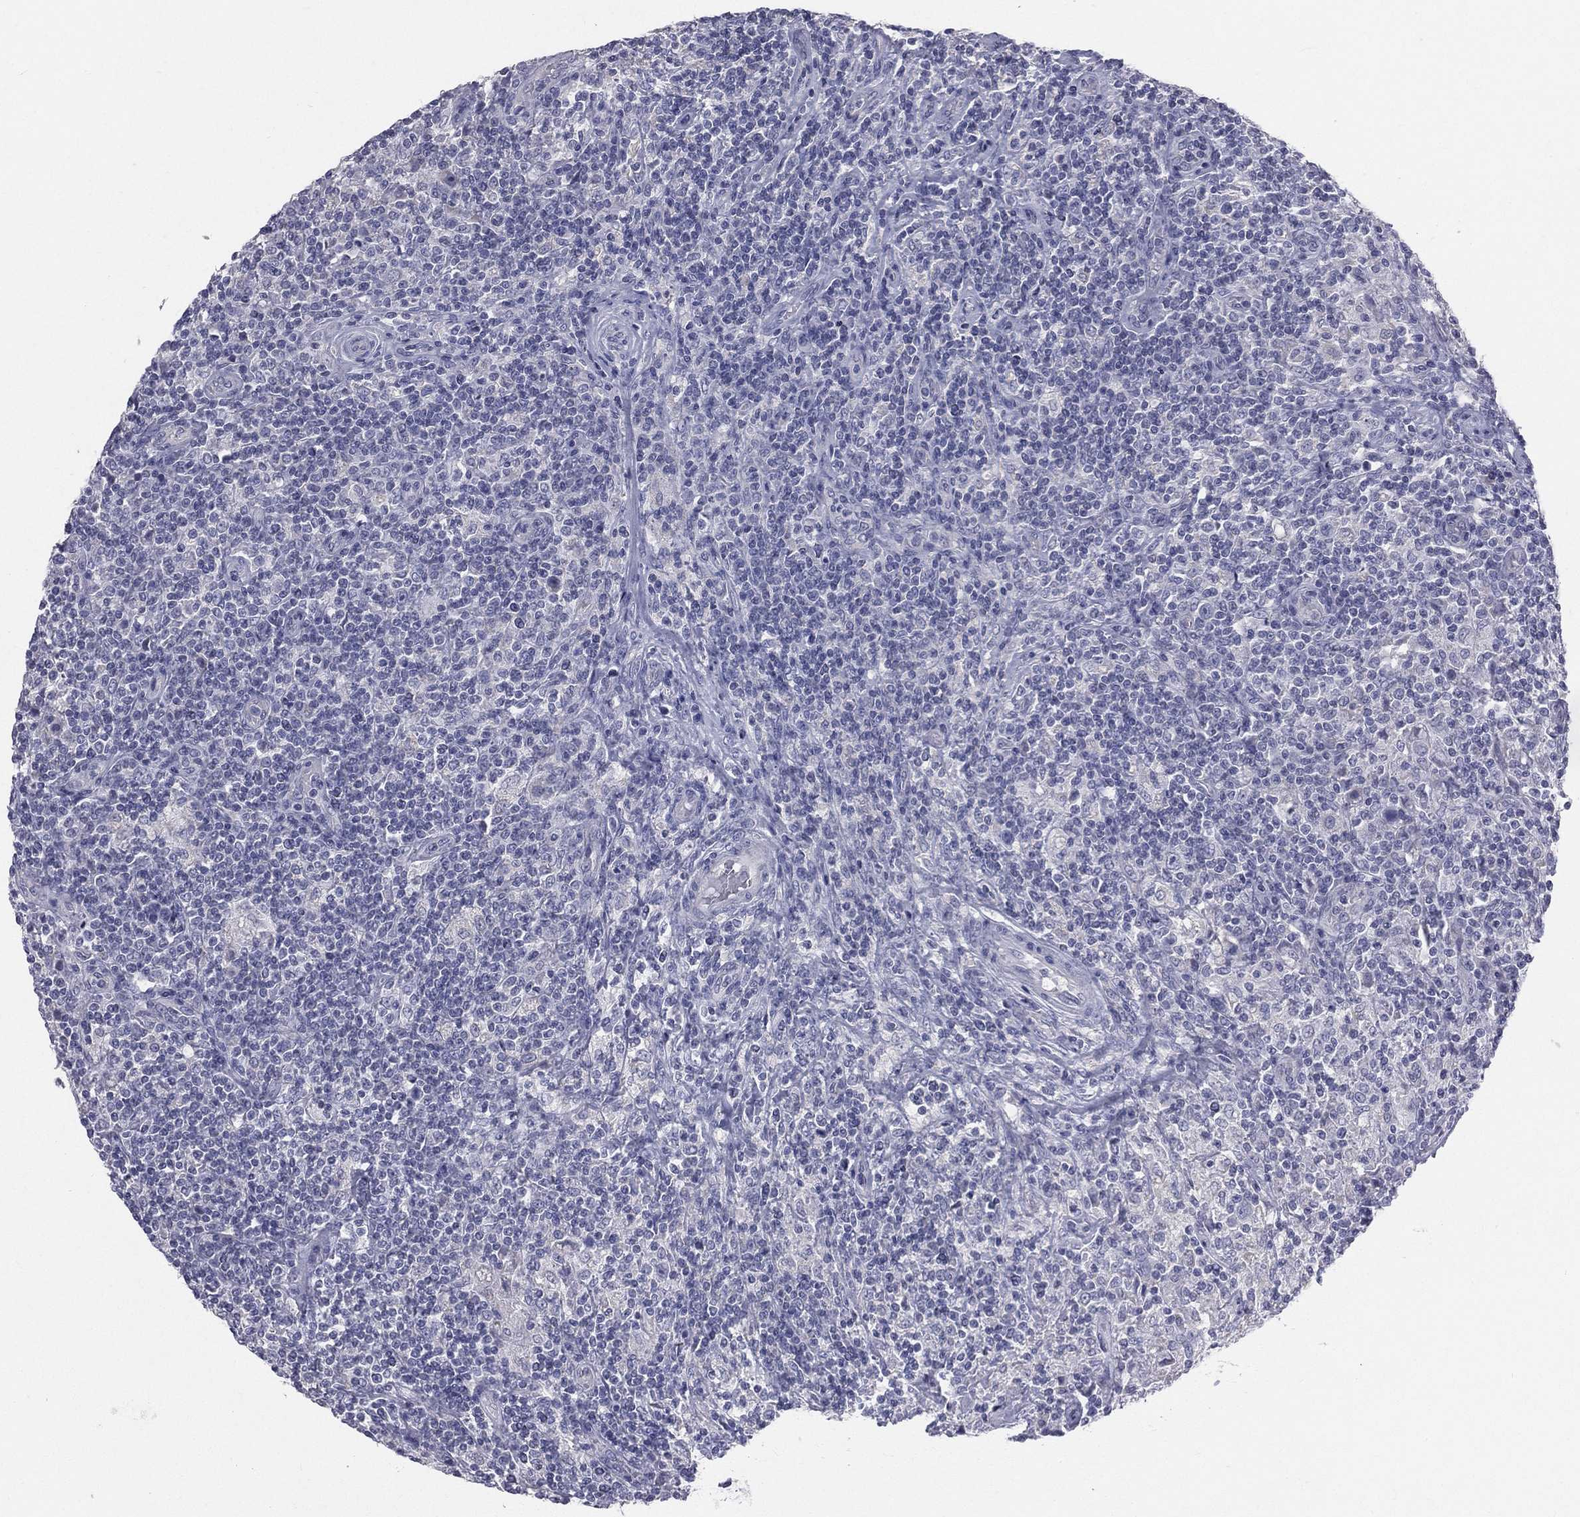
{"staining": {"intensity": "negative", "quantity": "none", "location": "none"}, "tissue": "lymphoma", "cell_type": "Tumor cells", "image_type": "cancer", "snomed": [{"axis": "morphology", "description": "Hodgkin's disease, NOS"}, {"axis": "topography", "description": "Lymph node"}], "caption": "An immunohistochemistry histopathology image of Hodgkin's disease is shown. There is no staining in tumor cells of Hodgkin's disease. (DAB IHC with hematoxylin counter stain).", "gene": "STK31", "patient": {"sex": "male", "age": 70}}